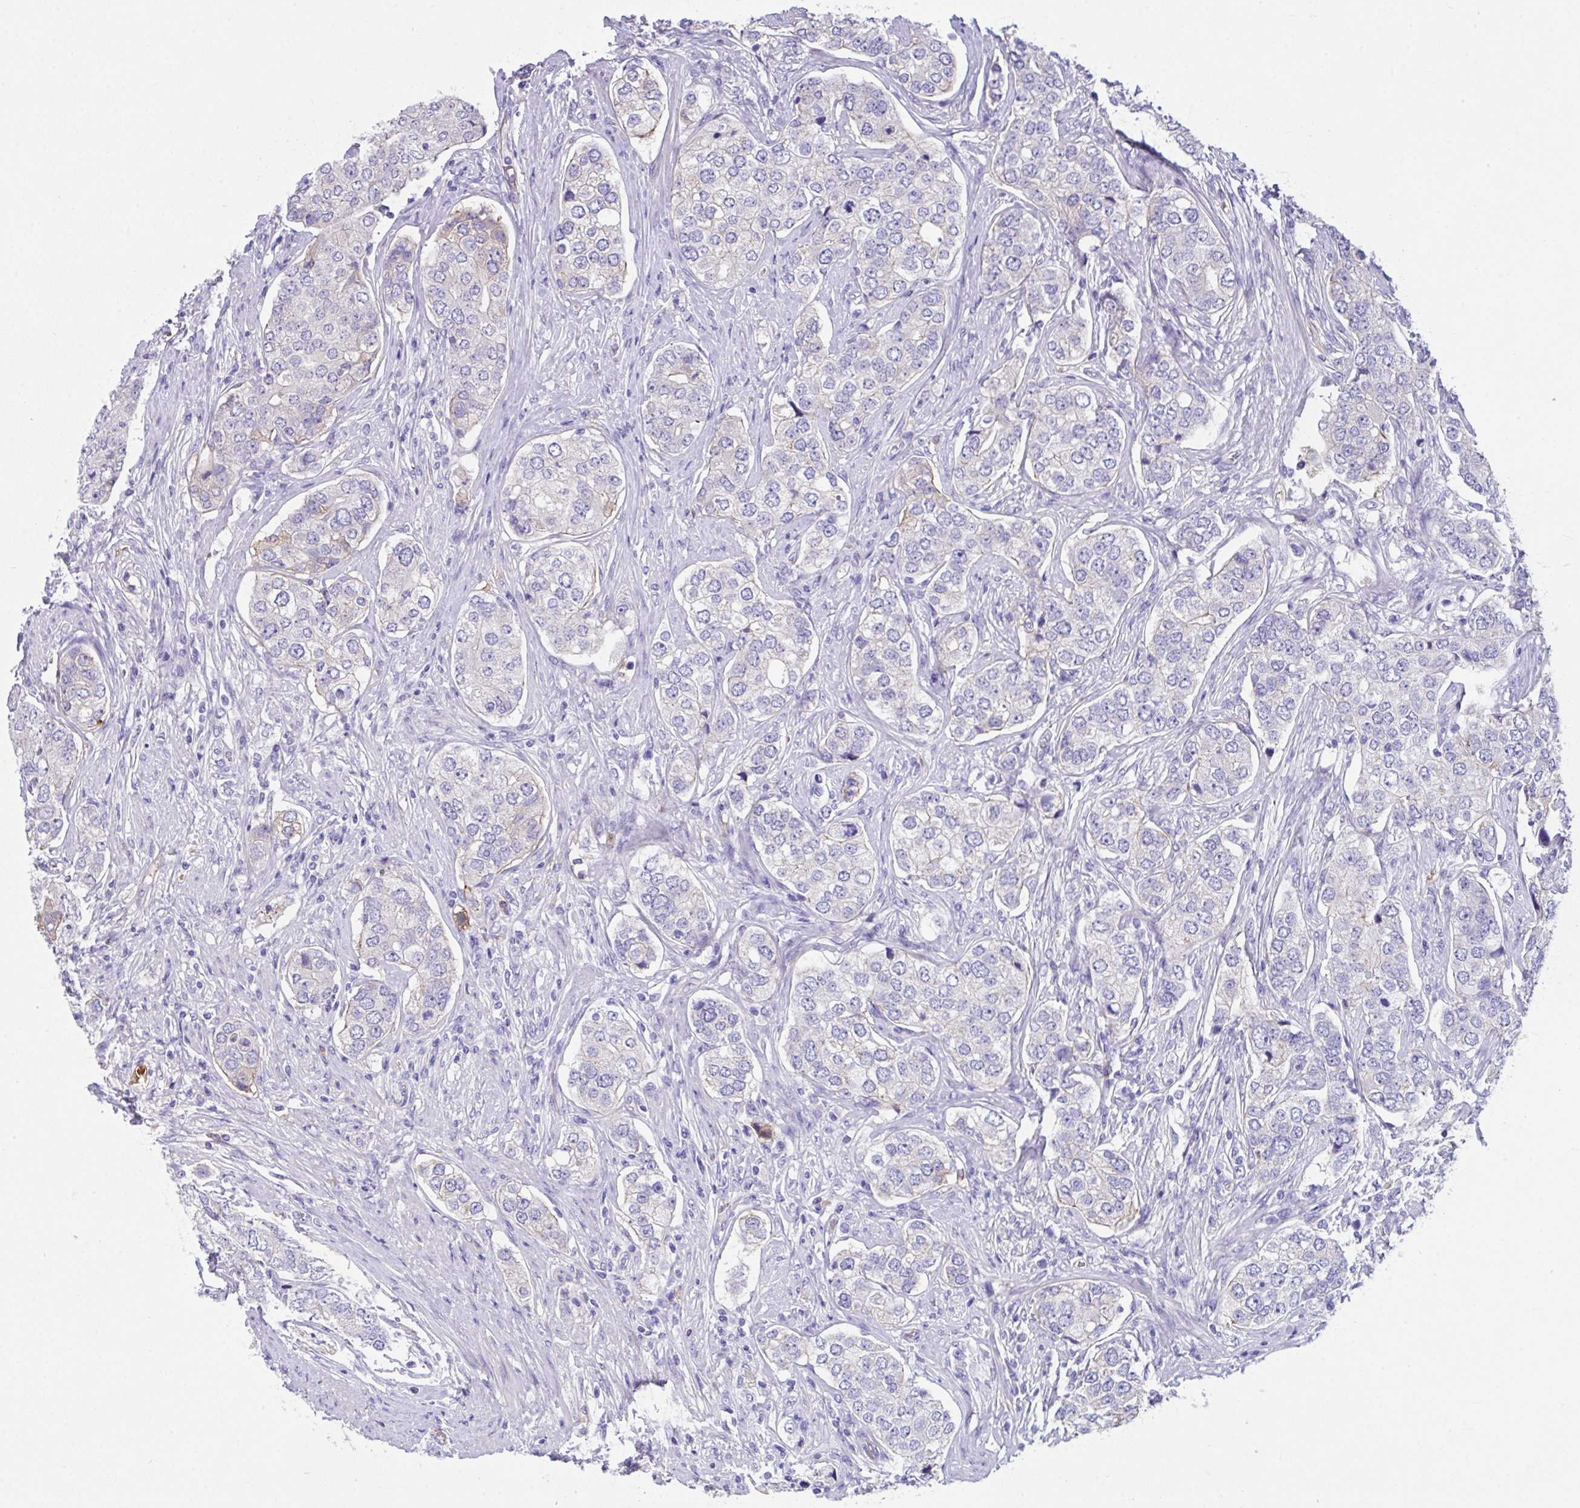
{"staining": {"intensity": "weak", "quantity": "<25%", "location": "cytoplasmic/membranous"}, "tissue": "prostate cancer", "cell_type": "Tumor cells", "image_type": "cancer", "snomed": [{"axis": "morphology", "description": "Adenocarcinoma, High grade"}, {"axis": "topography", "description": "Prostate"}], "caption": "The micrograph shows no staining of tumor cells in prostate adenocarcinoma (high-grade). (DAB (3,3'-diaminobenzidine) IHC, high magnification).", "gene": "ZNF813", "patient": {"sex": "male", "age": 60}}